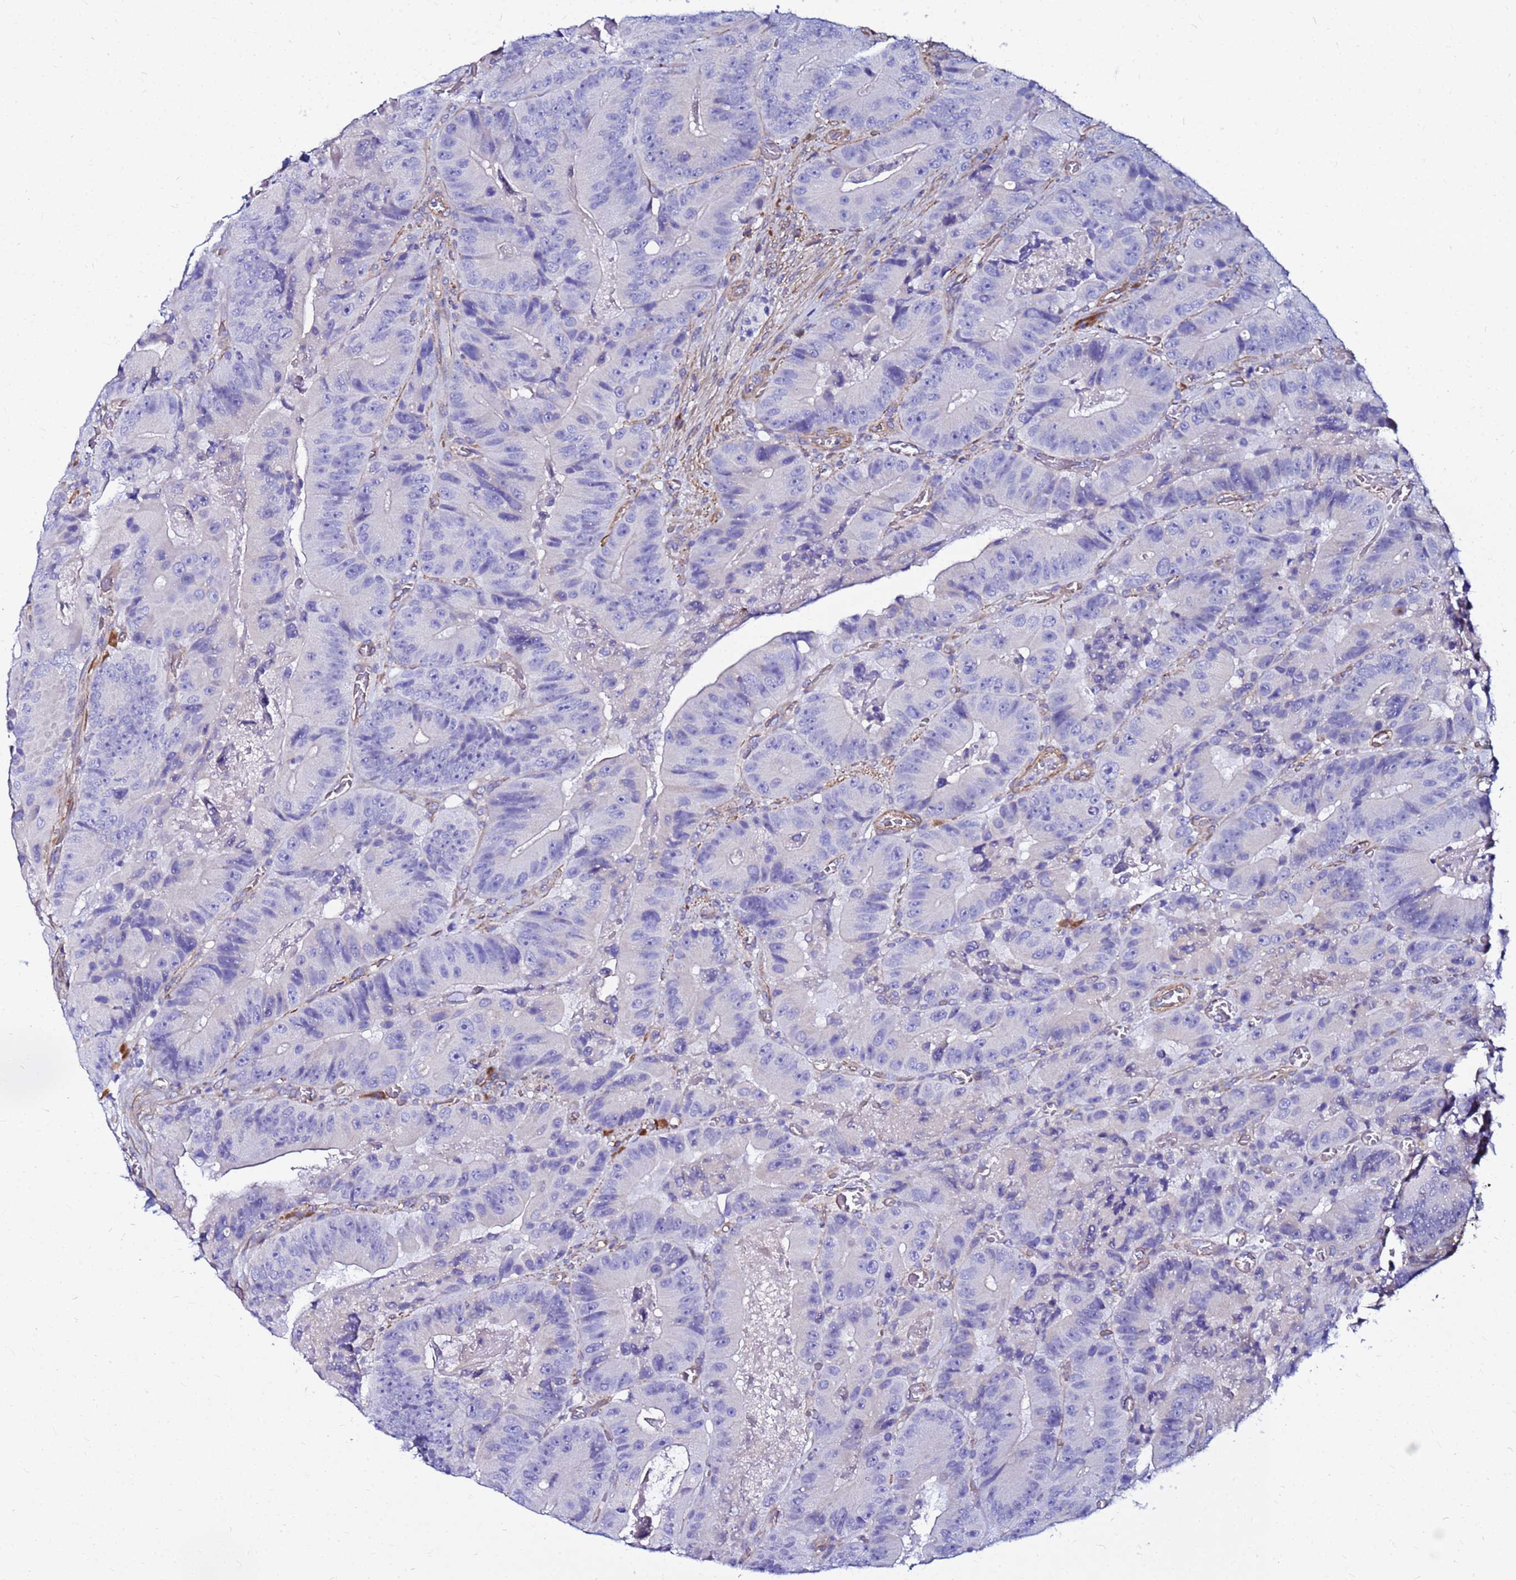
{"staining": {"intensity": "negative", "quantity": "none", "location": "none"}, "tissue": "colorectal cancer", "cell_type": "Tumor cells", "image_type": "cancer", "snomed": [{"axis": "morphology", "description": "Adenocarcinoma, NOS"}, {"axis": "topography", "description": "Colon"}], "caption": "Tumor cells show no significant protein expression in colorectal adenocarcinoma. (Immunohistochemistry, brightfield microscopy, high magnification).", "gene": "JRKL", "patient": {"sex": "female", "age": 86}}